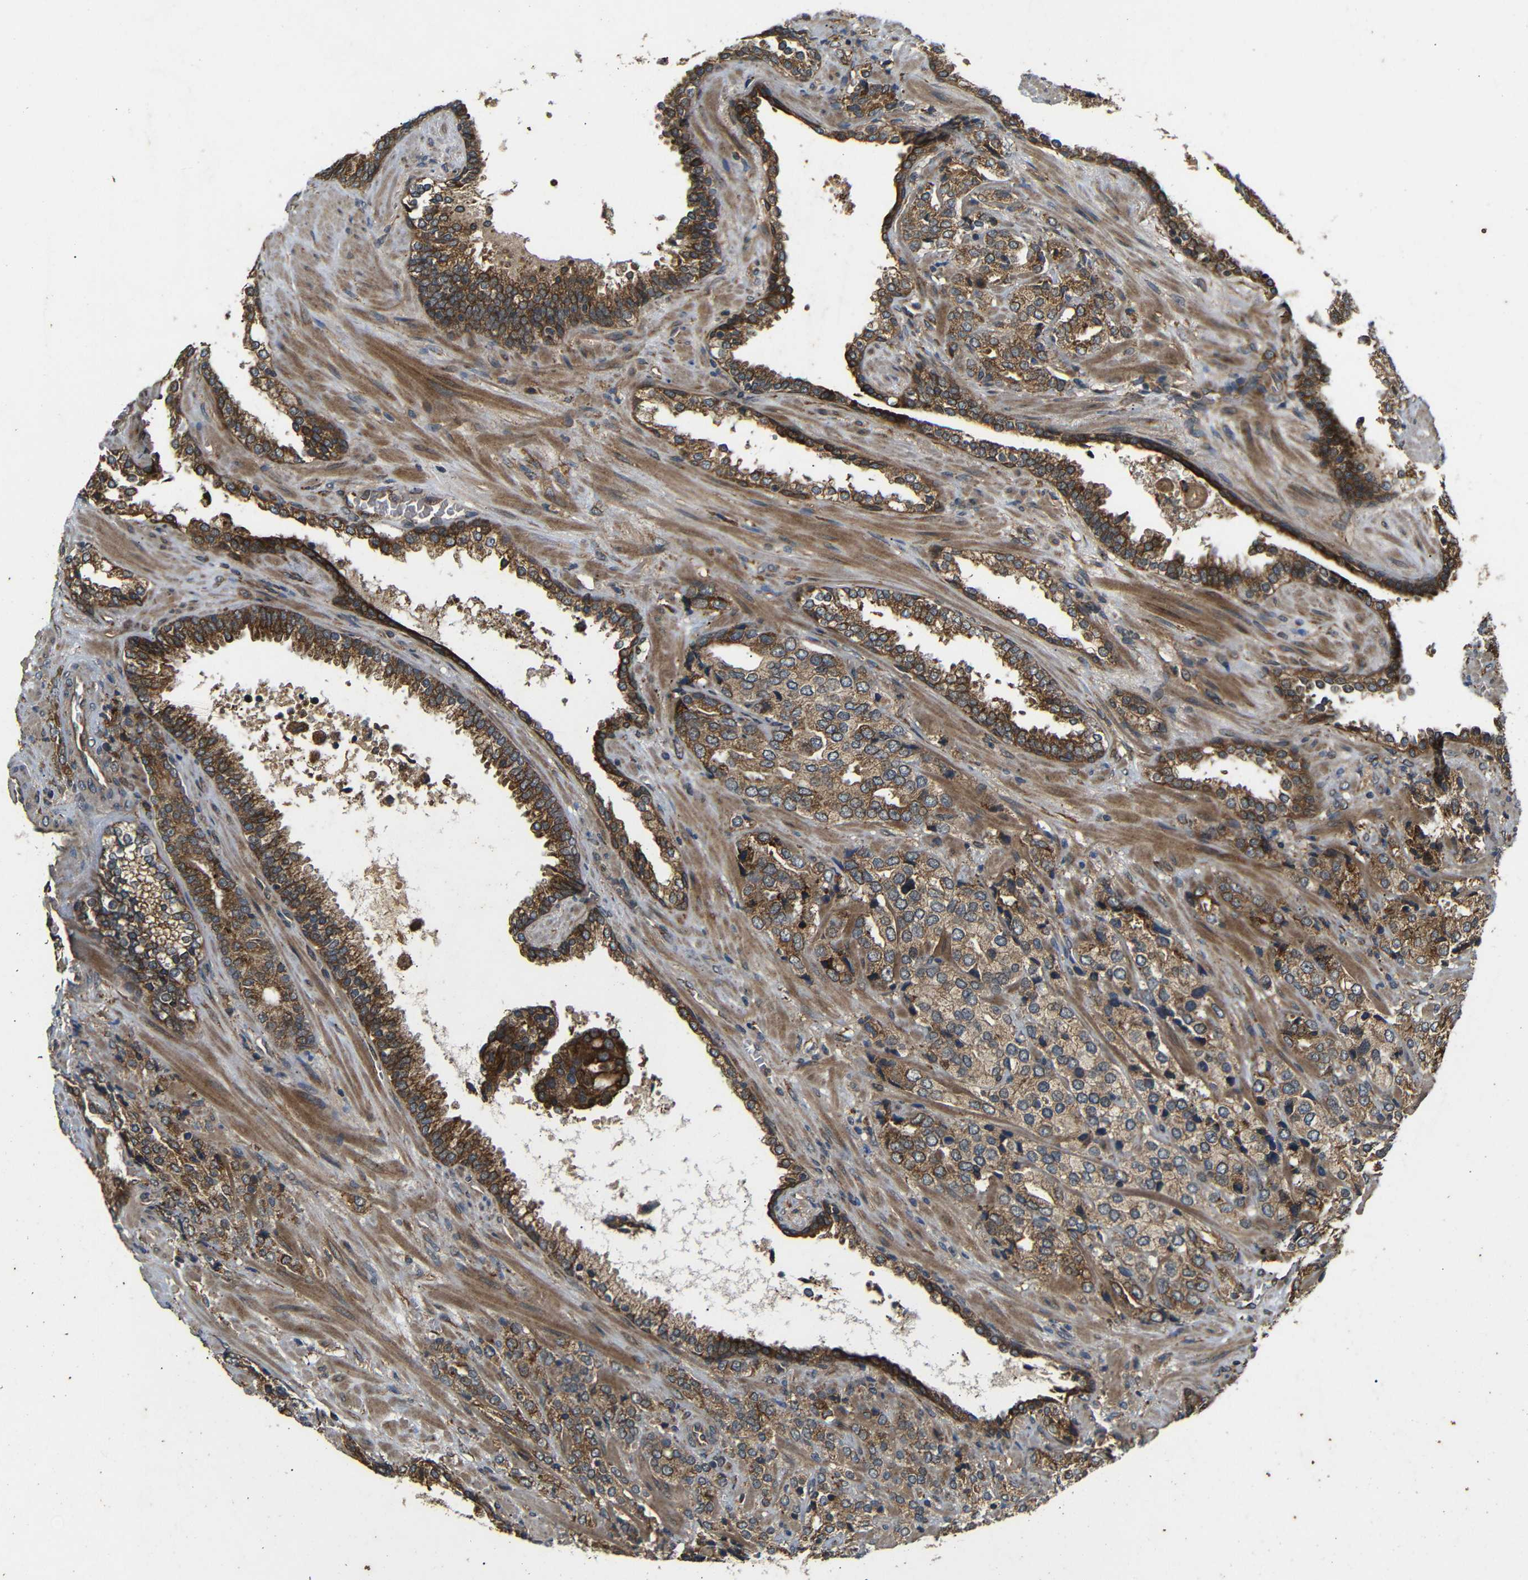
{"staining": {"intensity": "strong", "quantity": ">75%", "location": "cytoplasmic/membranous"}, "tissue": "prostate cancer", "cell_type": "Tumor cells", "image_type": "cancer", "snomed": [{"axis": "morphology", "description": "Adenocarcinoma, High grade"}, {"axis": "topography", "description": "Prostate"}], "caption": "Prostate cancer stained with a protein marker exhibits strong staining in tumor cells.", "gene": "TRPC1", "patient": {"sex": "male", "age": 71}}